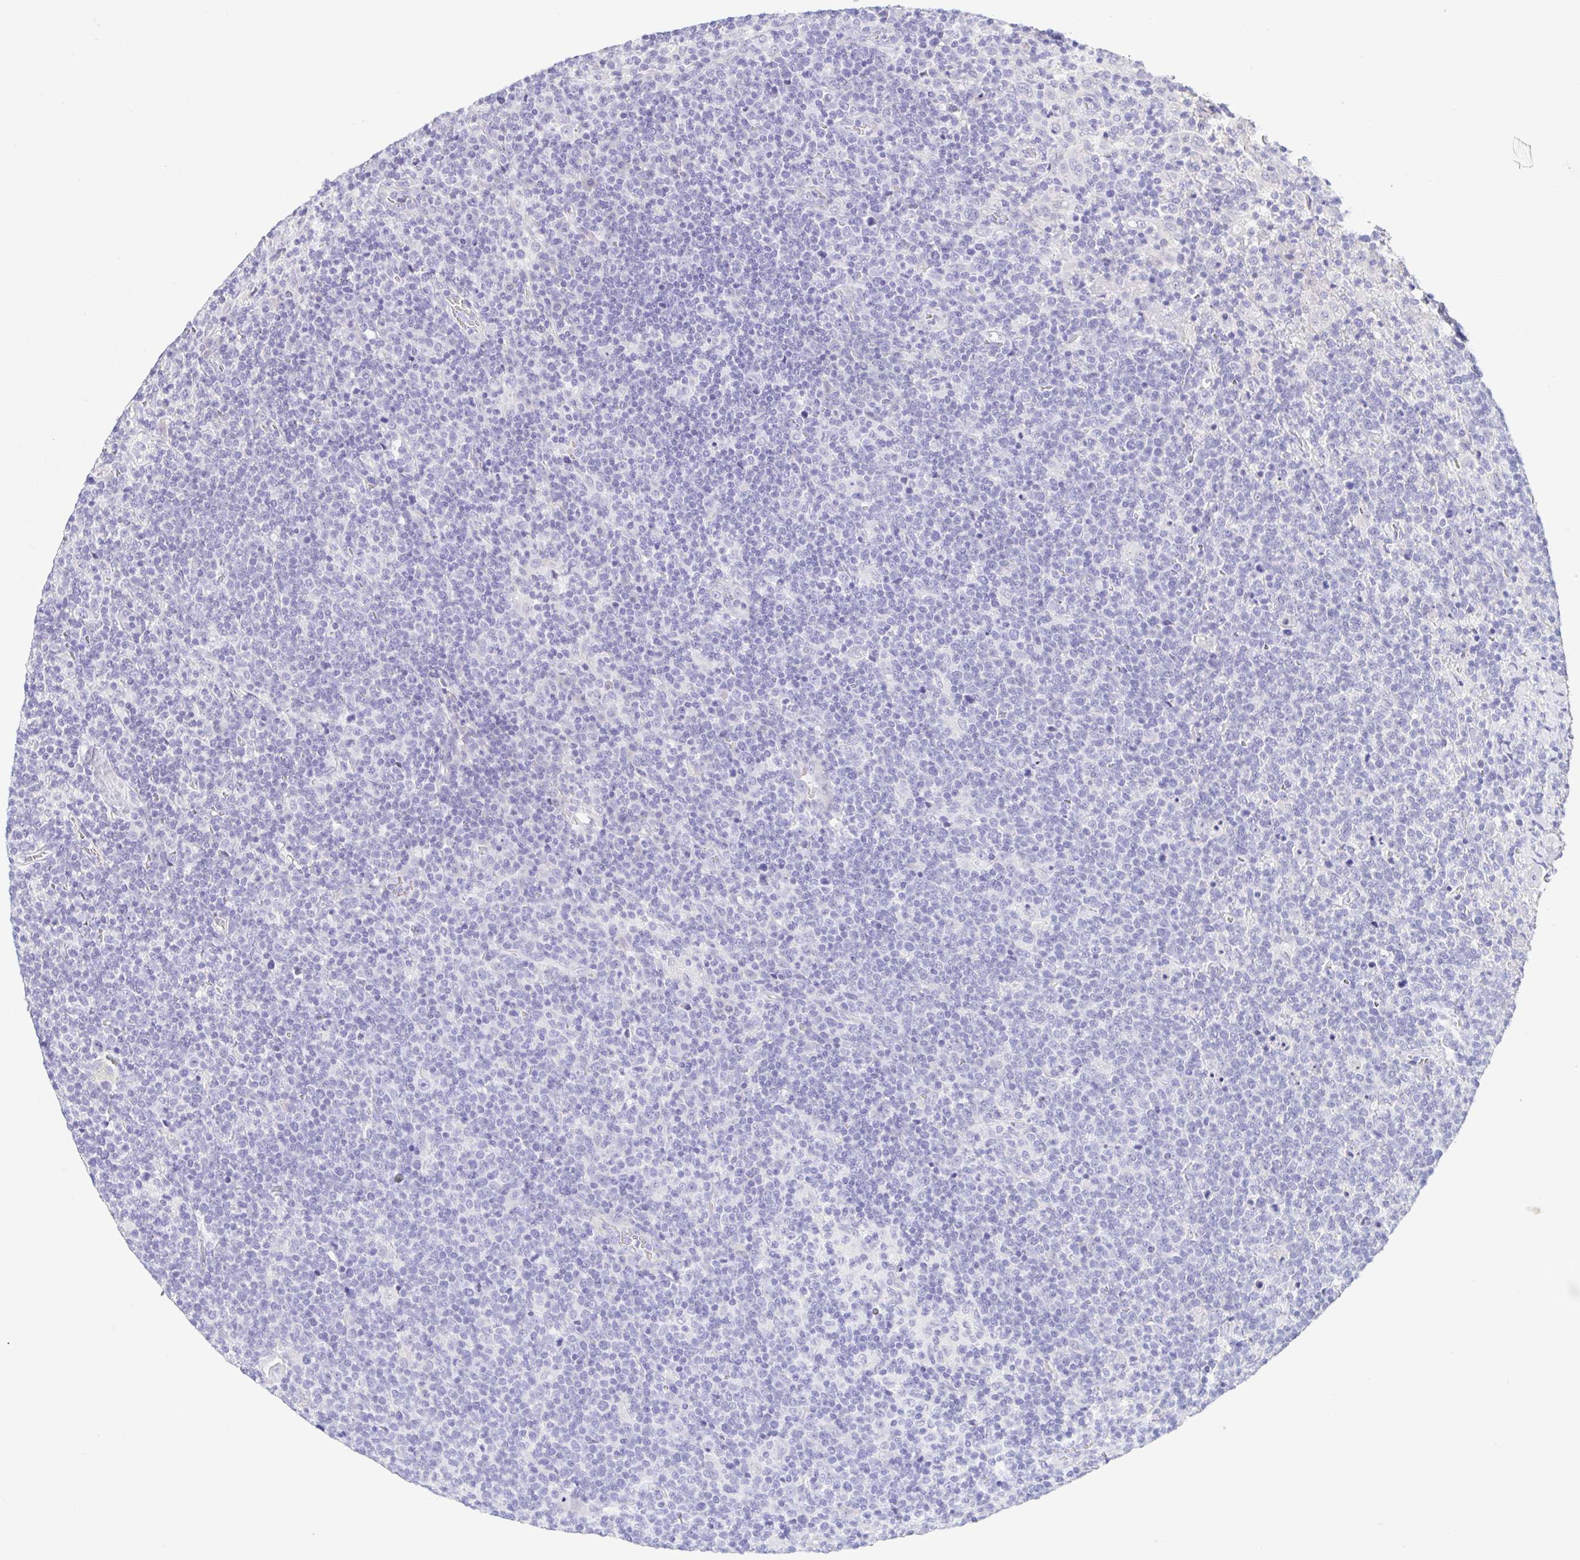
{"staining": {"intensity": "negative", "quantity": "none", "location": "none"}, "tissue": "lymphoma", "cell_type": "Tumor cells", "image_type": "cancer", "snomed": [{"axis": "morphology", "description": "Malignant lymphoma, non-Hodgkin's type, High grade"}, {"axis": "topography", "description": "Lymph node"}], "caption": "The histopathology image reveals no significant expression in tumor cells of malignant lymphoma, non-Hodgkin's type (high-grade).", "gene": "HAPLN2", "patient": {"sex": "male", "age": 61}}